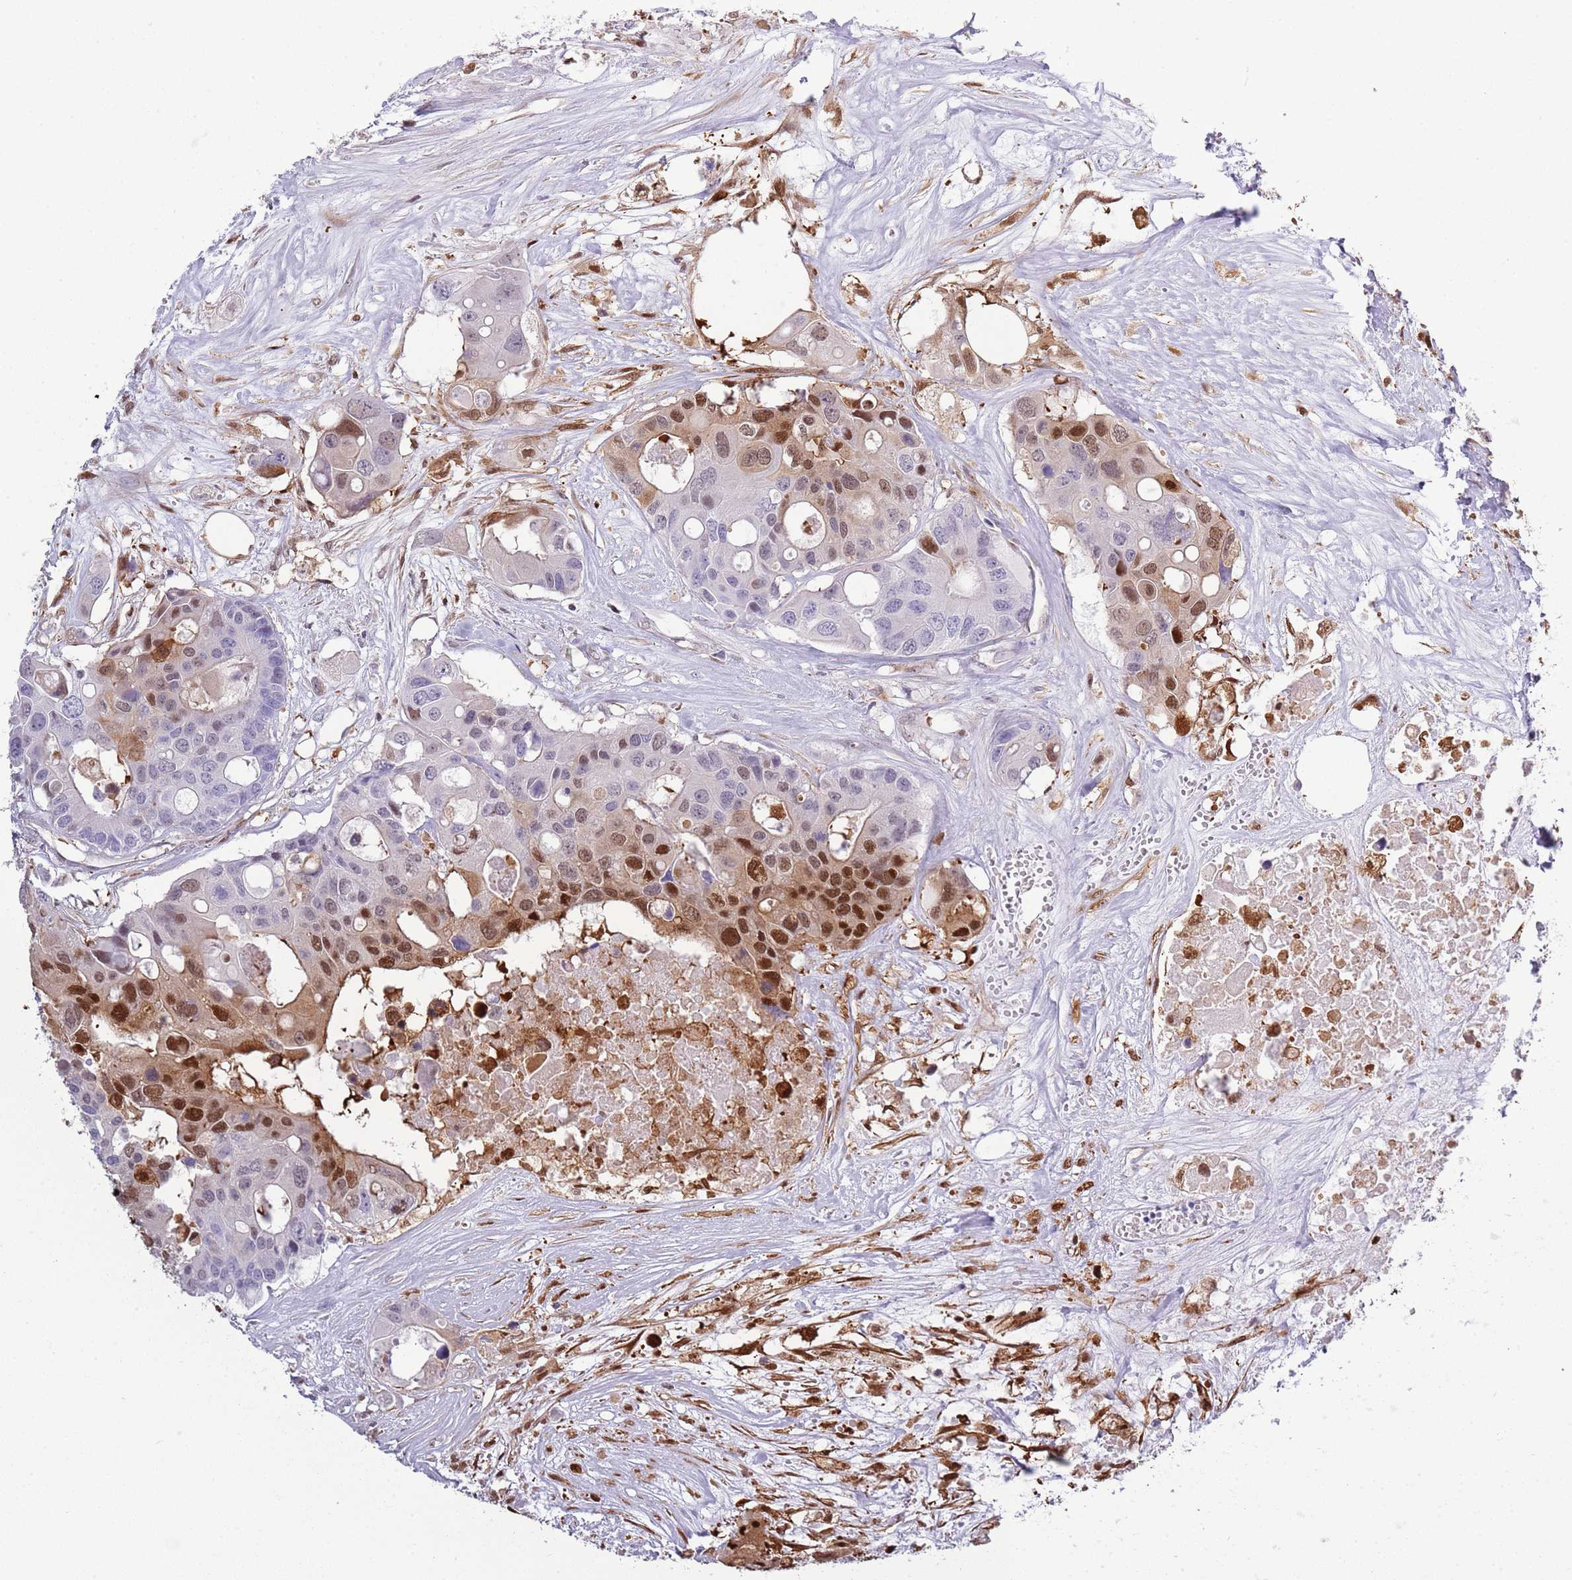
{"staining": {"intensity": "moderate", "quantity": "25%-75%", "location": "nuclear"}, "tissue": "colorectal cancer", "cell_type": "Tumor cells", "image_type": "cancer", "snomed": [{"axis": "morphology", "description": "Adenocarcinoma, NOS"}, {"axis": "topography", "description": "Colon"}], "caption": "A high-resolution image shows IHC staining of colorectal cancer (adenocarcinoma), which exhibits moderate nuclear expression in about 25%-75% of tumor cells. (Brightfield microscopy of DAB IHC at high magnification).", "gene": "NBPF6", "patient": {"sex": "male", "age": 77}}